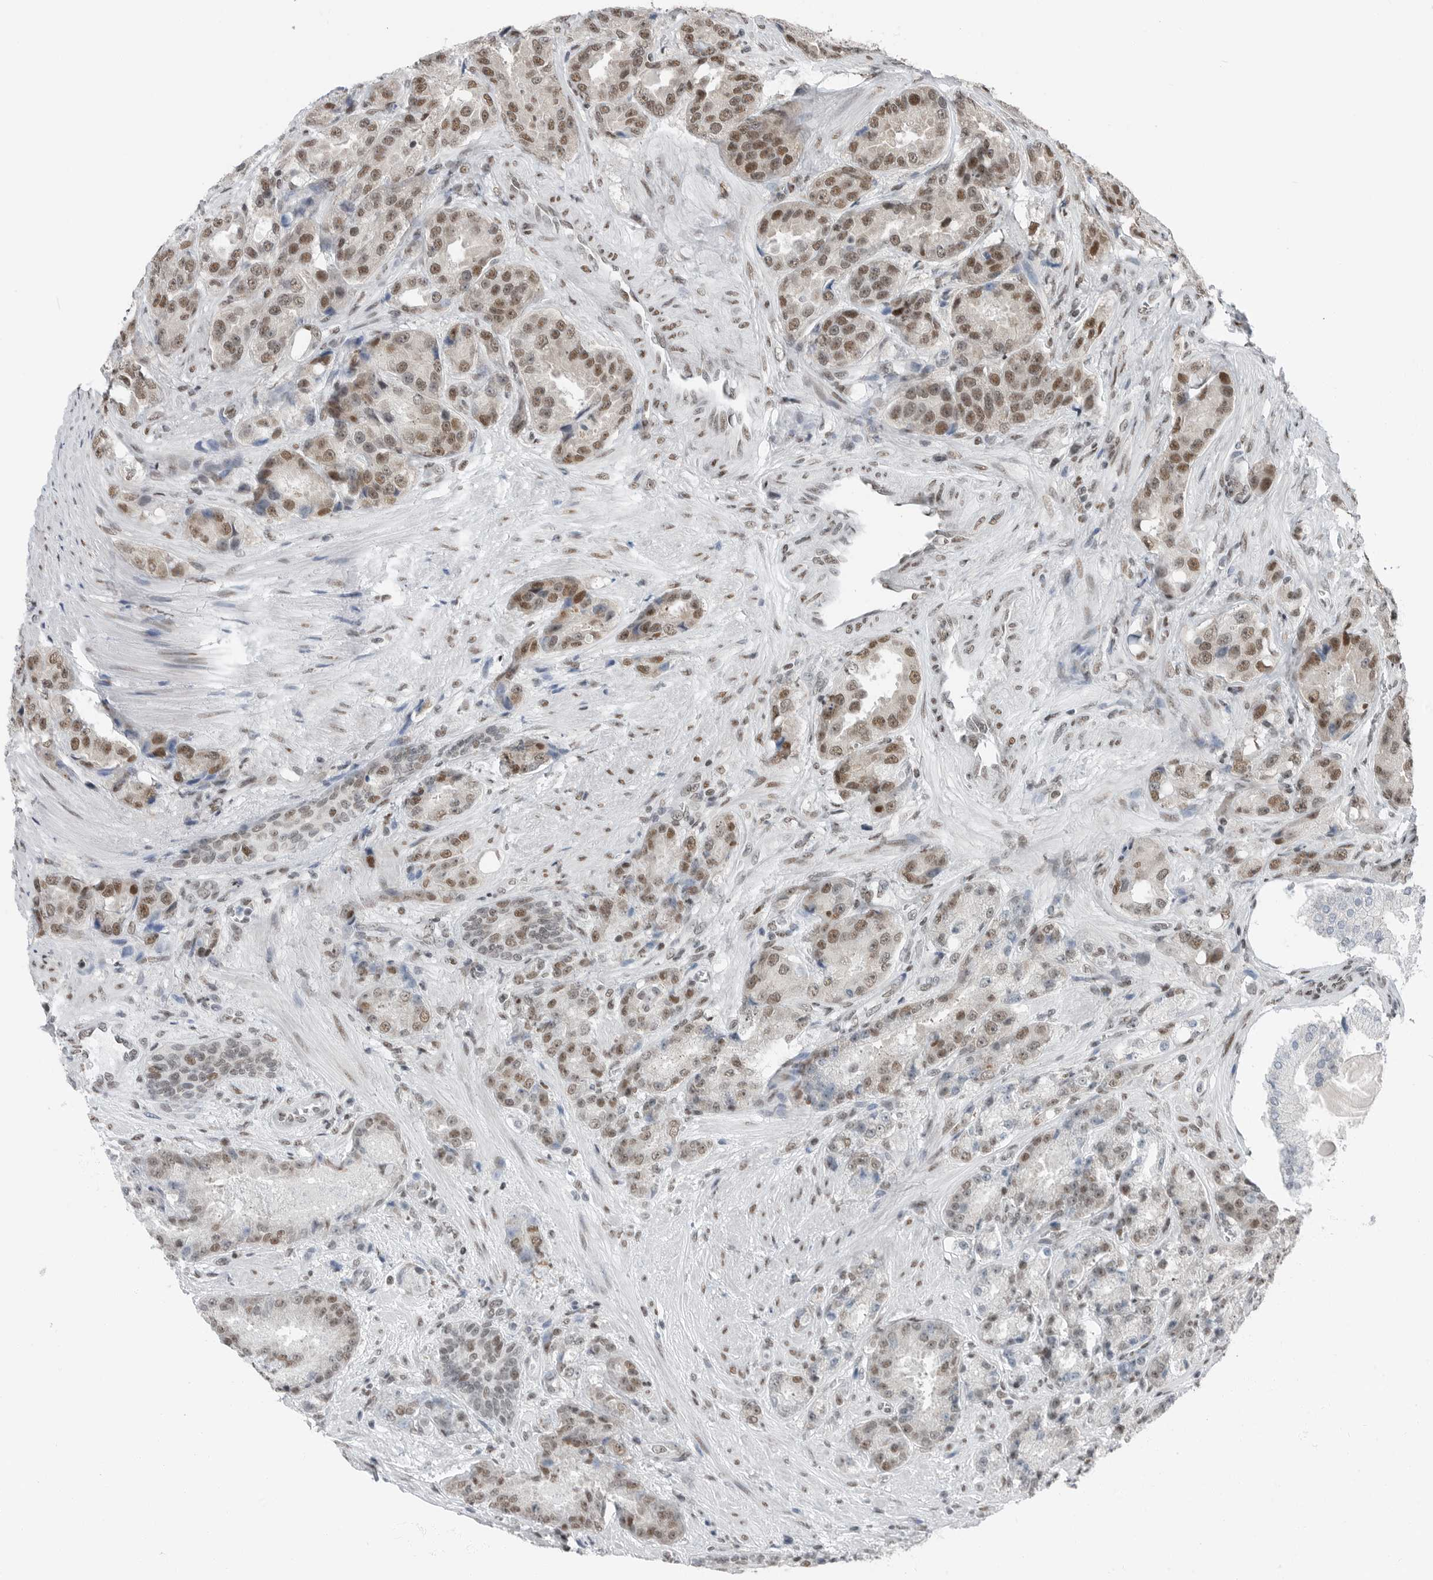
{"staining": {"intensity": "moderate", "quantity": ">75%", "location": "nuclear"}, "tissue": "prostate cancer", "cell_type": "Tumor cells", "image_type": "cancer", "snomed": [{"axis": "morphology", "description": "Adenocarcinoma, High grade"}, {"axis": "topography", "description": "Prostate"}], "caption": "Human prostate cancer stained with a brown dye reveals moderate nuclear positive staining in approximately >75% of tumor cells.", "gene": "BLZF1", "patient": {"sex": "male", "age": 60}}